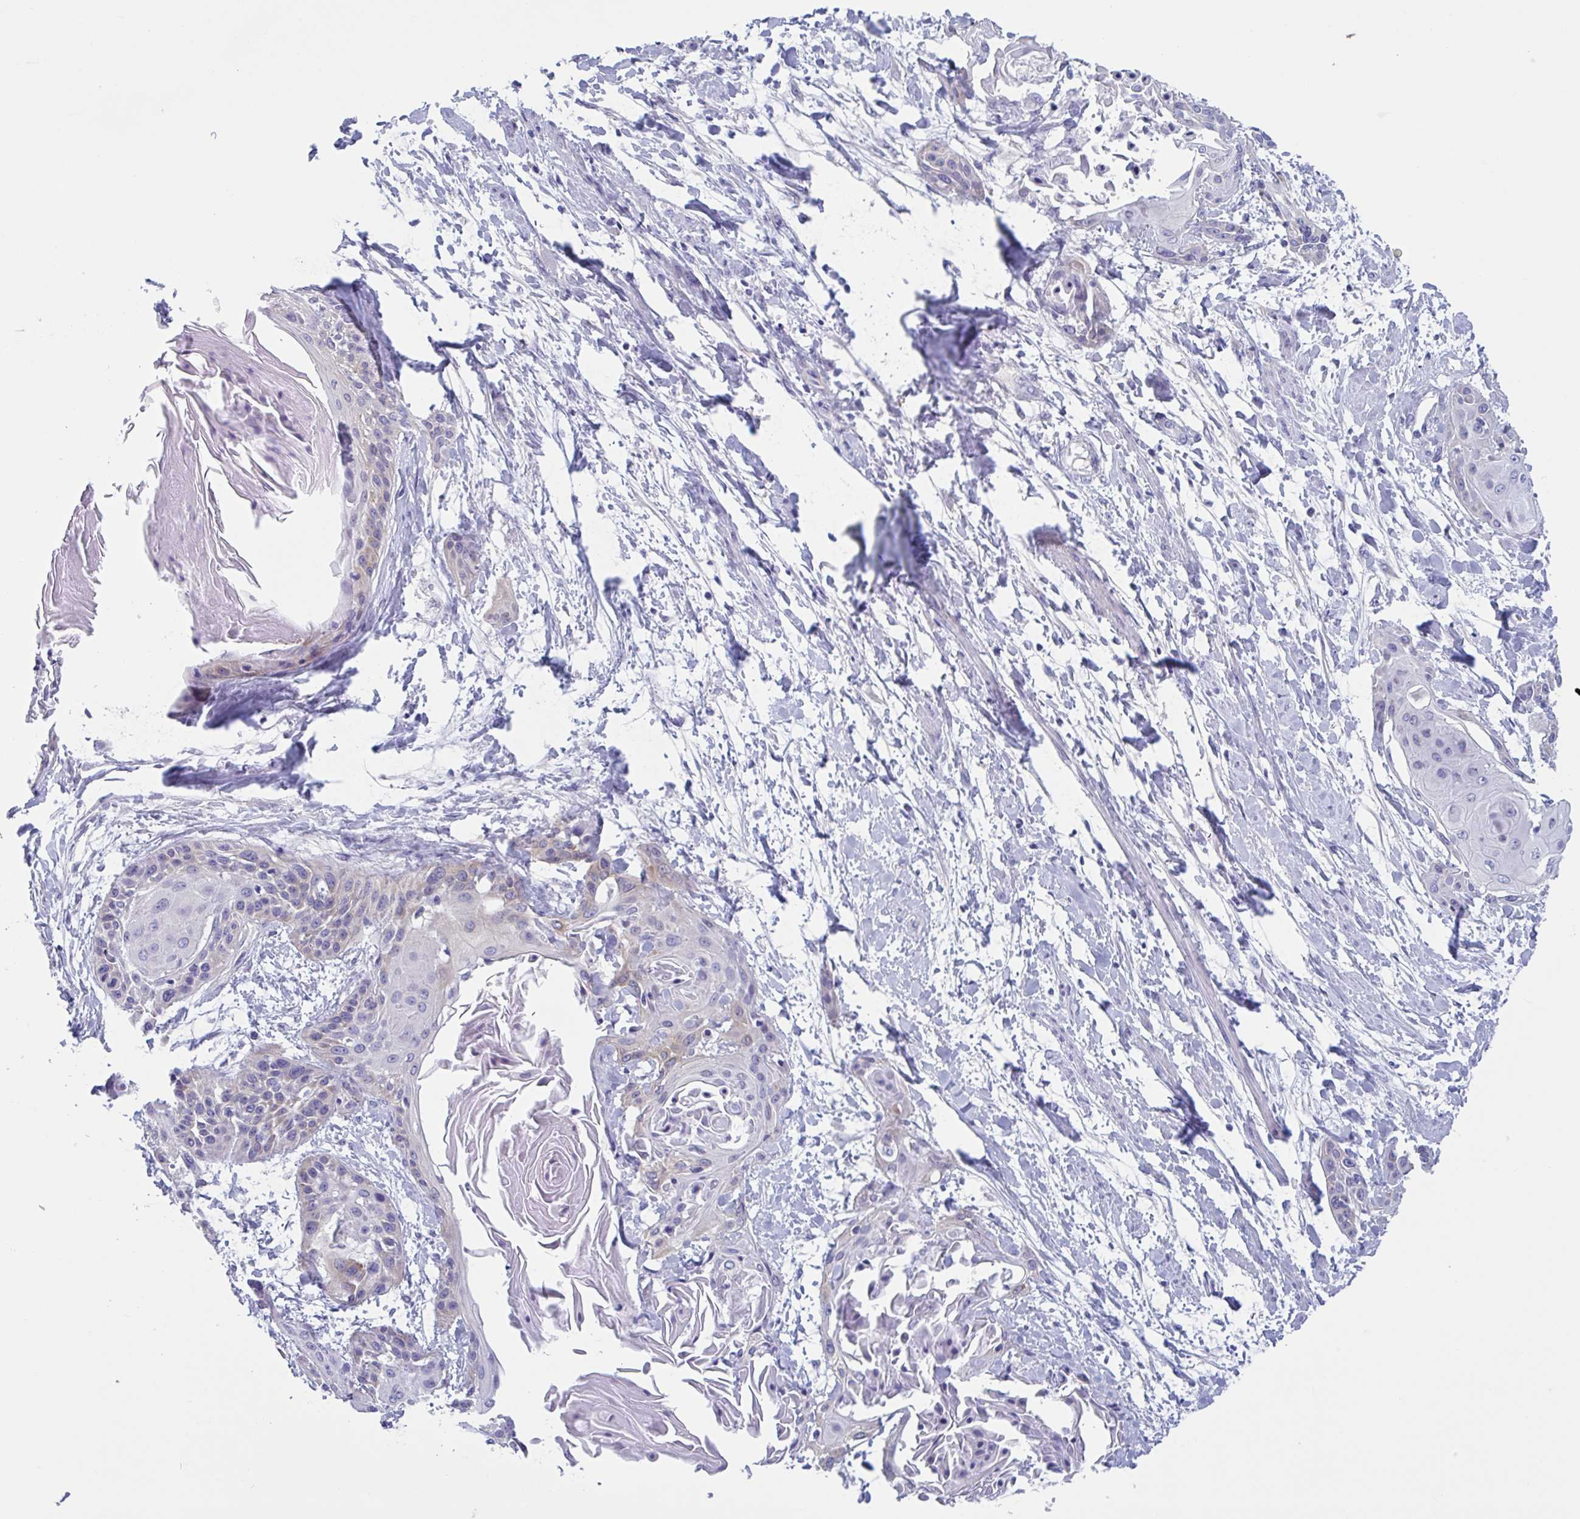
{"staining": {"intensity": "weak", "quantity": "<25%", "location": "cytoplasmic/membranous"}, "tissue": "cervical cancer", "cell_type": "Tumor cells", "image_type": "cancer", "snomed": [{"axis": "morphology", "description": "Squamous cell carcinoma, NOS"}, {"axis": "topography", "description": "Cervix"}], "caption": "Immunohistochemistry (IHC) micrograph of cervical cancer stained for a protein (brown), which demonstrates no staining in tumor cells. (DAB (3,3'-diaminobenzidine) immunohistochemistry, high magnification).", "gene": "LPIN3", "patient": {"sex": "female", "age": 57}}